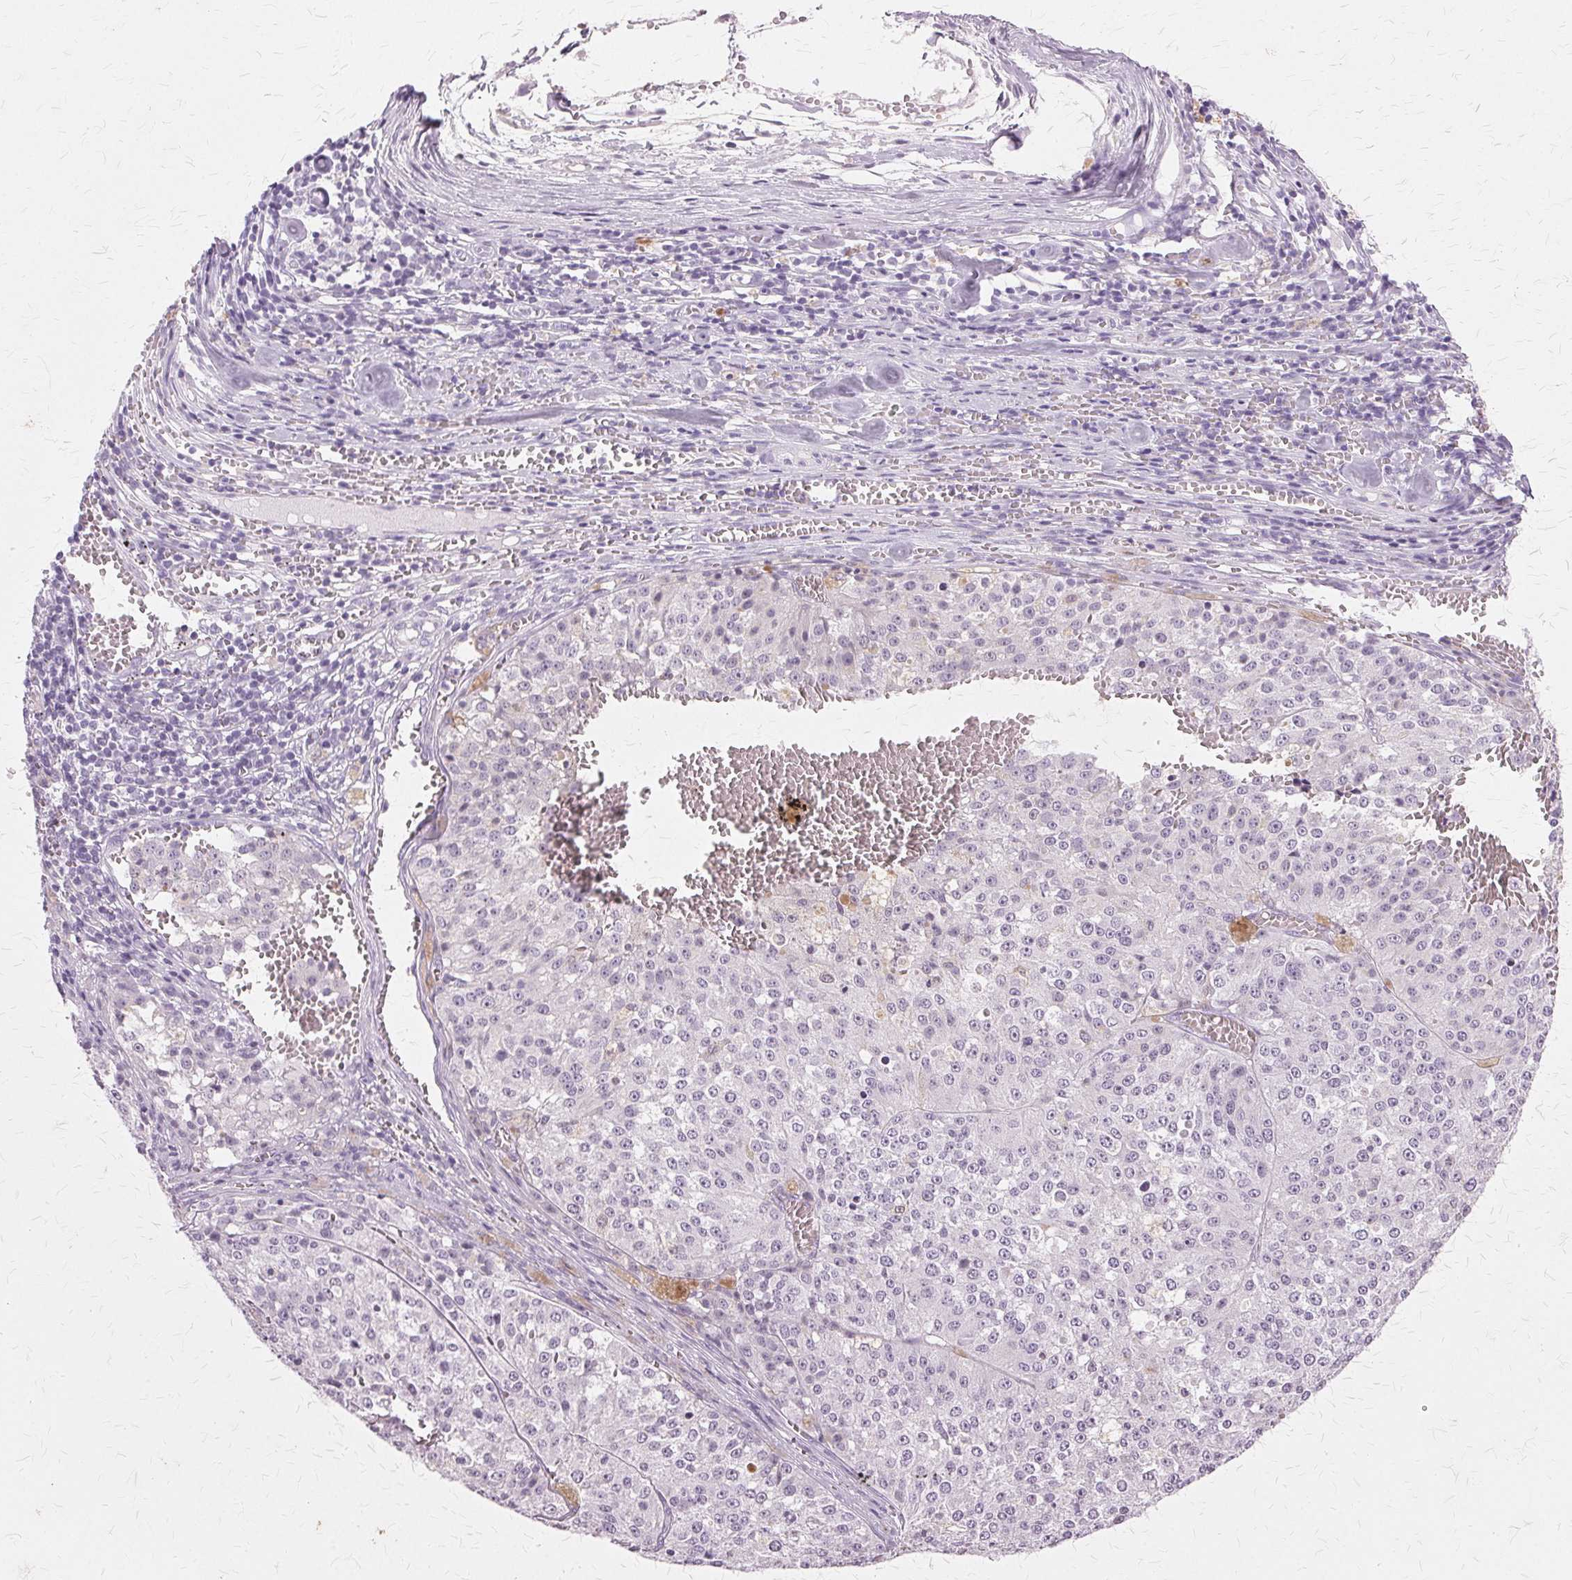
{"staining": {"intensity": "negative", "quantity": "none", "location": "none"}, "tissue": "melanoma", "cell_type": "Tumor cells", "image_type": "cancer", "snomed": [{"axis": "morphology", "description": "Malignant melanoma, Metastatic site"}, {"axis": "topography", "description": "Lymph node"}], "caption": "There is no significant expression in tumor cells of melanoma. (Stains: DAB (3,3'-diaminobenzidine) immunohistochemistry with hematoxylin counter stain, Microscopy: brightfield microscopy at high magnification).", "gene": "SLC45A3", "patient": {"sex": "female", "age": 64}}